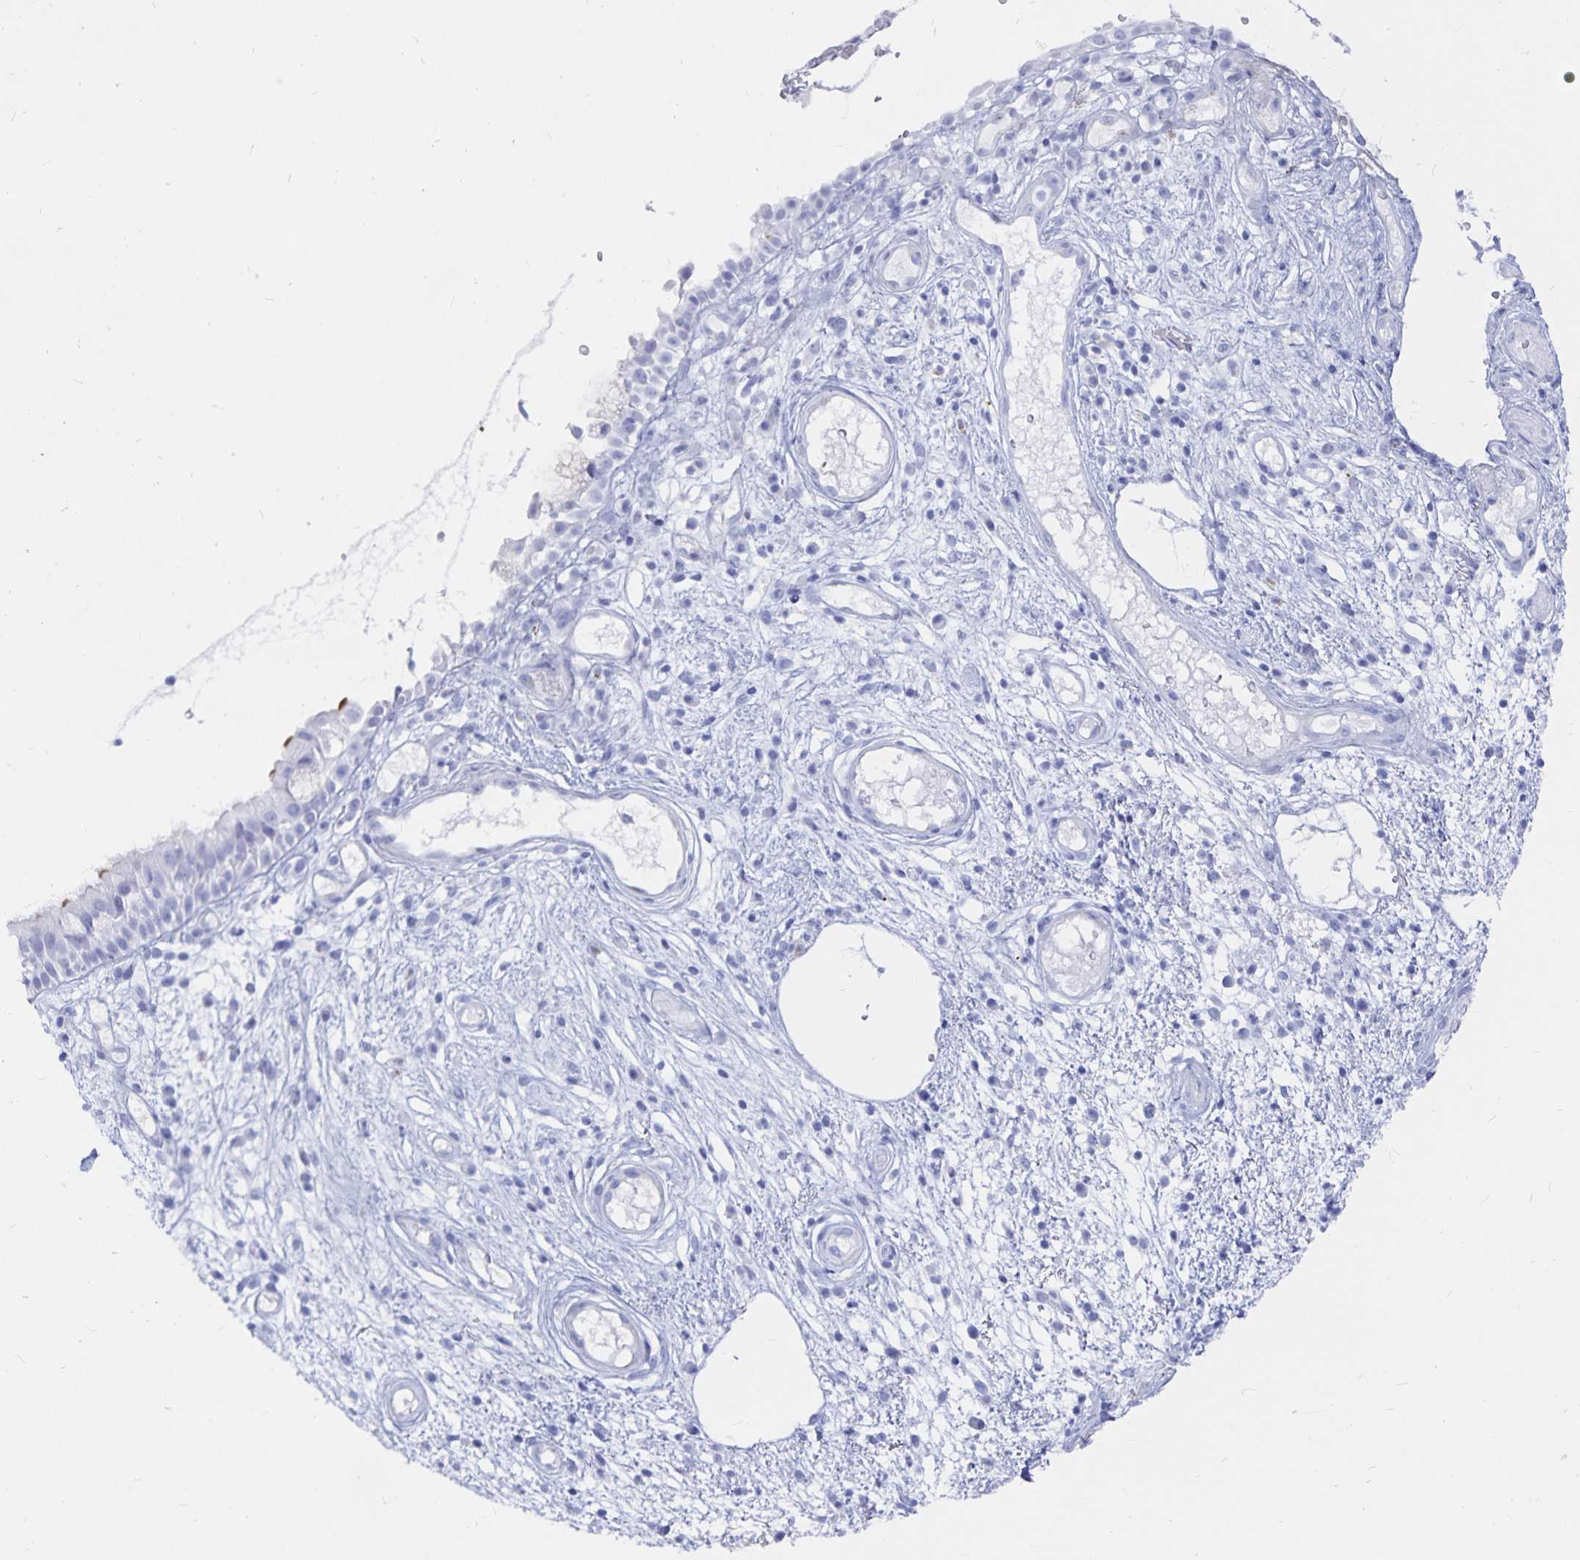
{"staining": {"intensity": "negative", "quantity": "none", "location": "none"}, "tissue": "nasopharynx", "cell_type": "Respiratory epithelial cells", "image_type": "normal", "snomed": [{"axis": "morphology", "description": "Normal tissue, NOS"}, {"axis": "morphology", "description": "Inflammation, NOS"}, {"axis": "topography", "description": "Nasopharynx"}], "caption": "Nasopharynx was stained to show a protein in brown. There is no significant expression in respiratory epithelial cells. (DAB immunohistochemistry (IHC), high magnification).", "gene": "INSL5", "patient": {"sex": "male", "age": 54}}